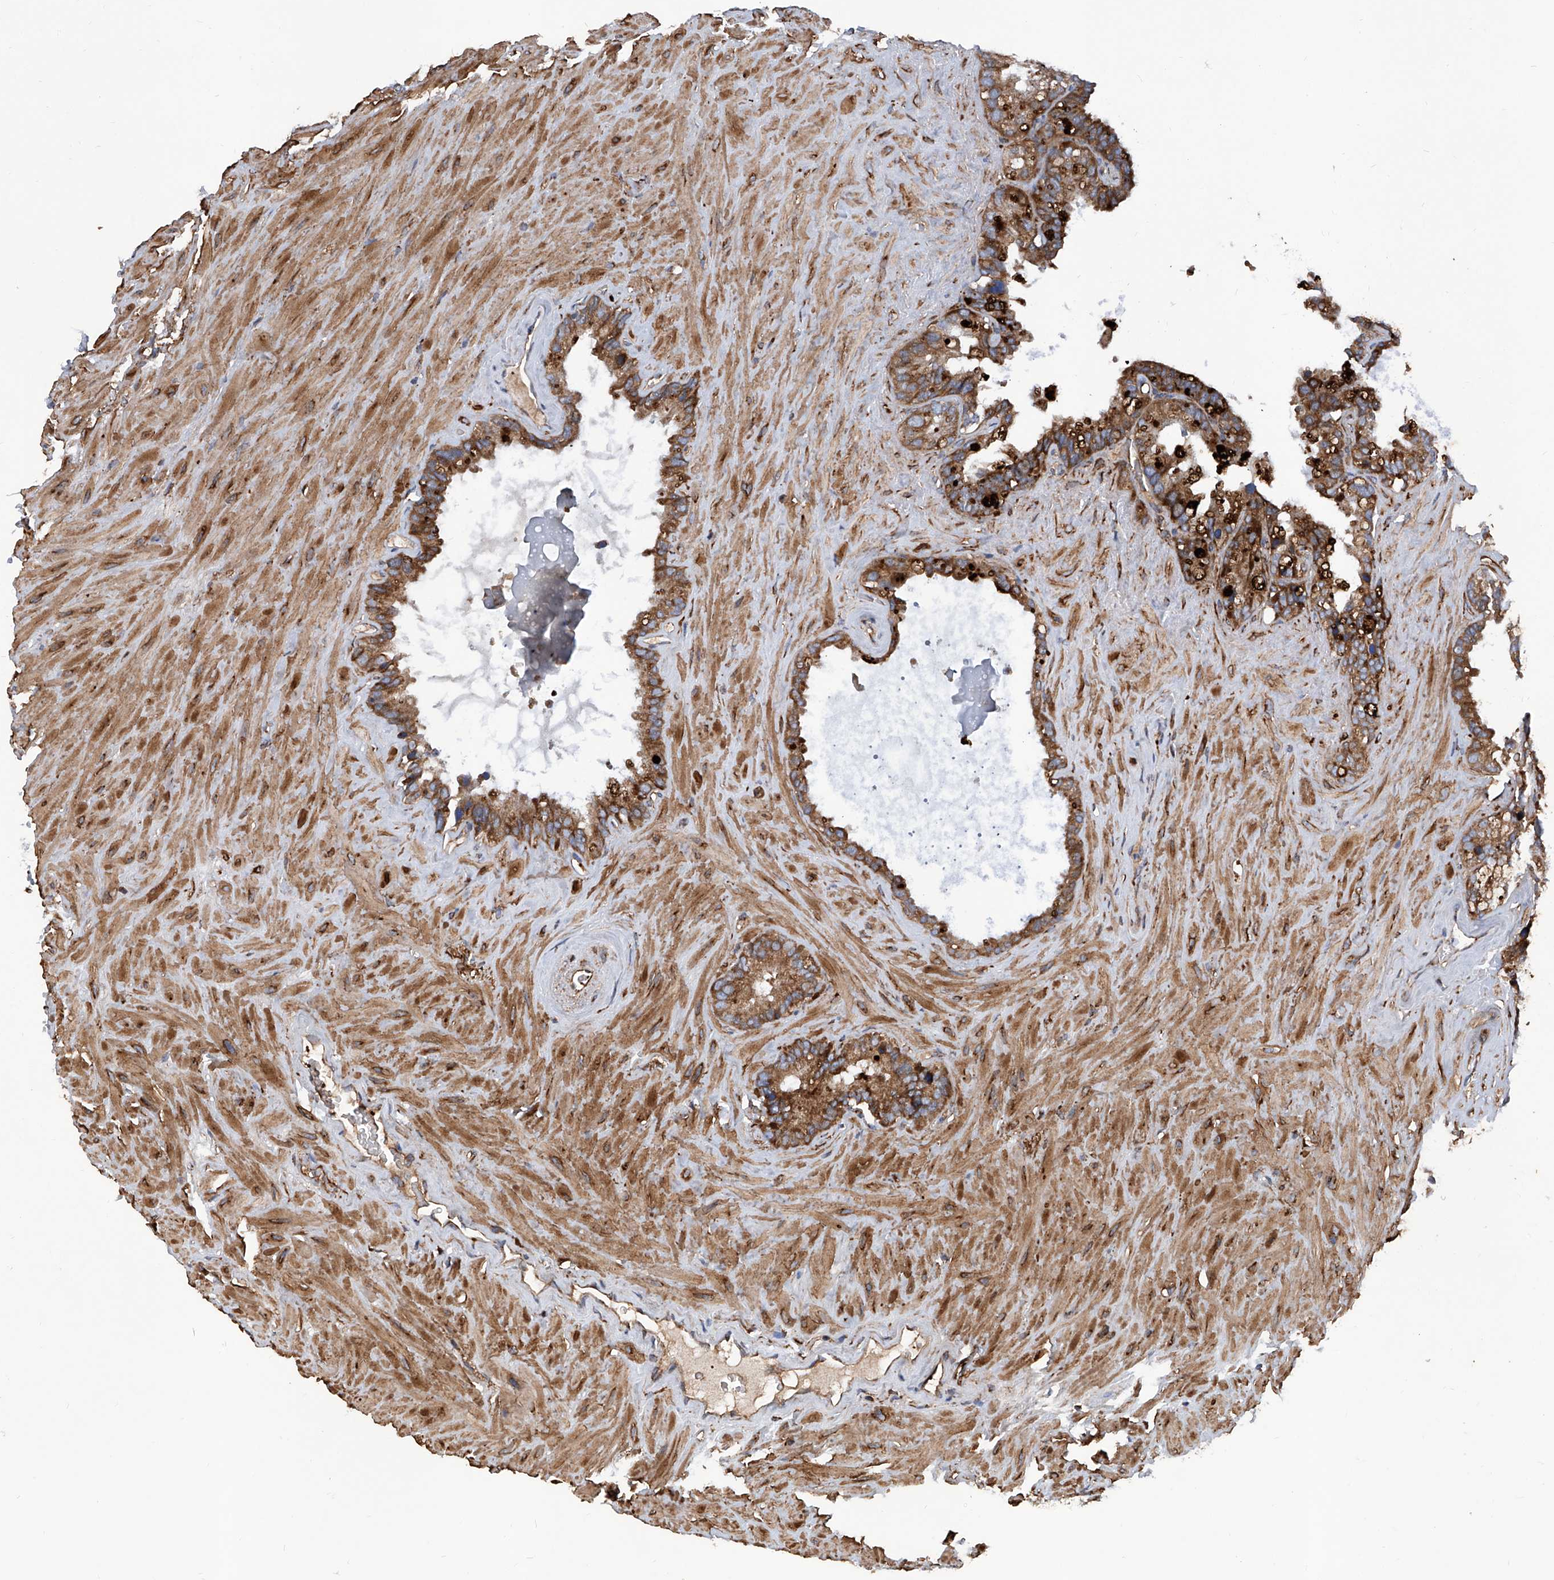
{"staining": {"intensity": "moderate", "quantity": ">75%", "location": "cytoplasmic/membranous"}, "tissue": "seminal vesicle", "cell_type": "Glandular cells", "image_type": "normal", "snomed": [{"axis": "morphology", "description": "Normal tissue, NOS"}, {"axis": "topography", "description": "Prostate"}, {"axis": "topography", "description": "Seminal veicle"}], "caption": "Approximately >75% of glandular cells in benign human seminal vesicle reveal moderate cytoplasmic/membranous protein expression as visualized by brown immunohistochemical staining.", "gene": "ASCC3", "patient": {"sex": "male", "age": 68}}